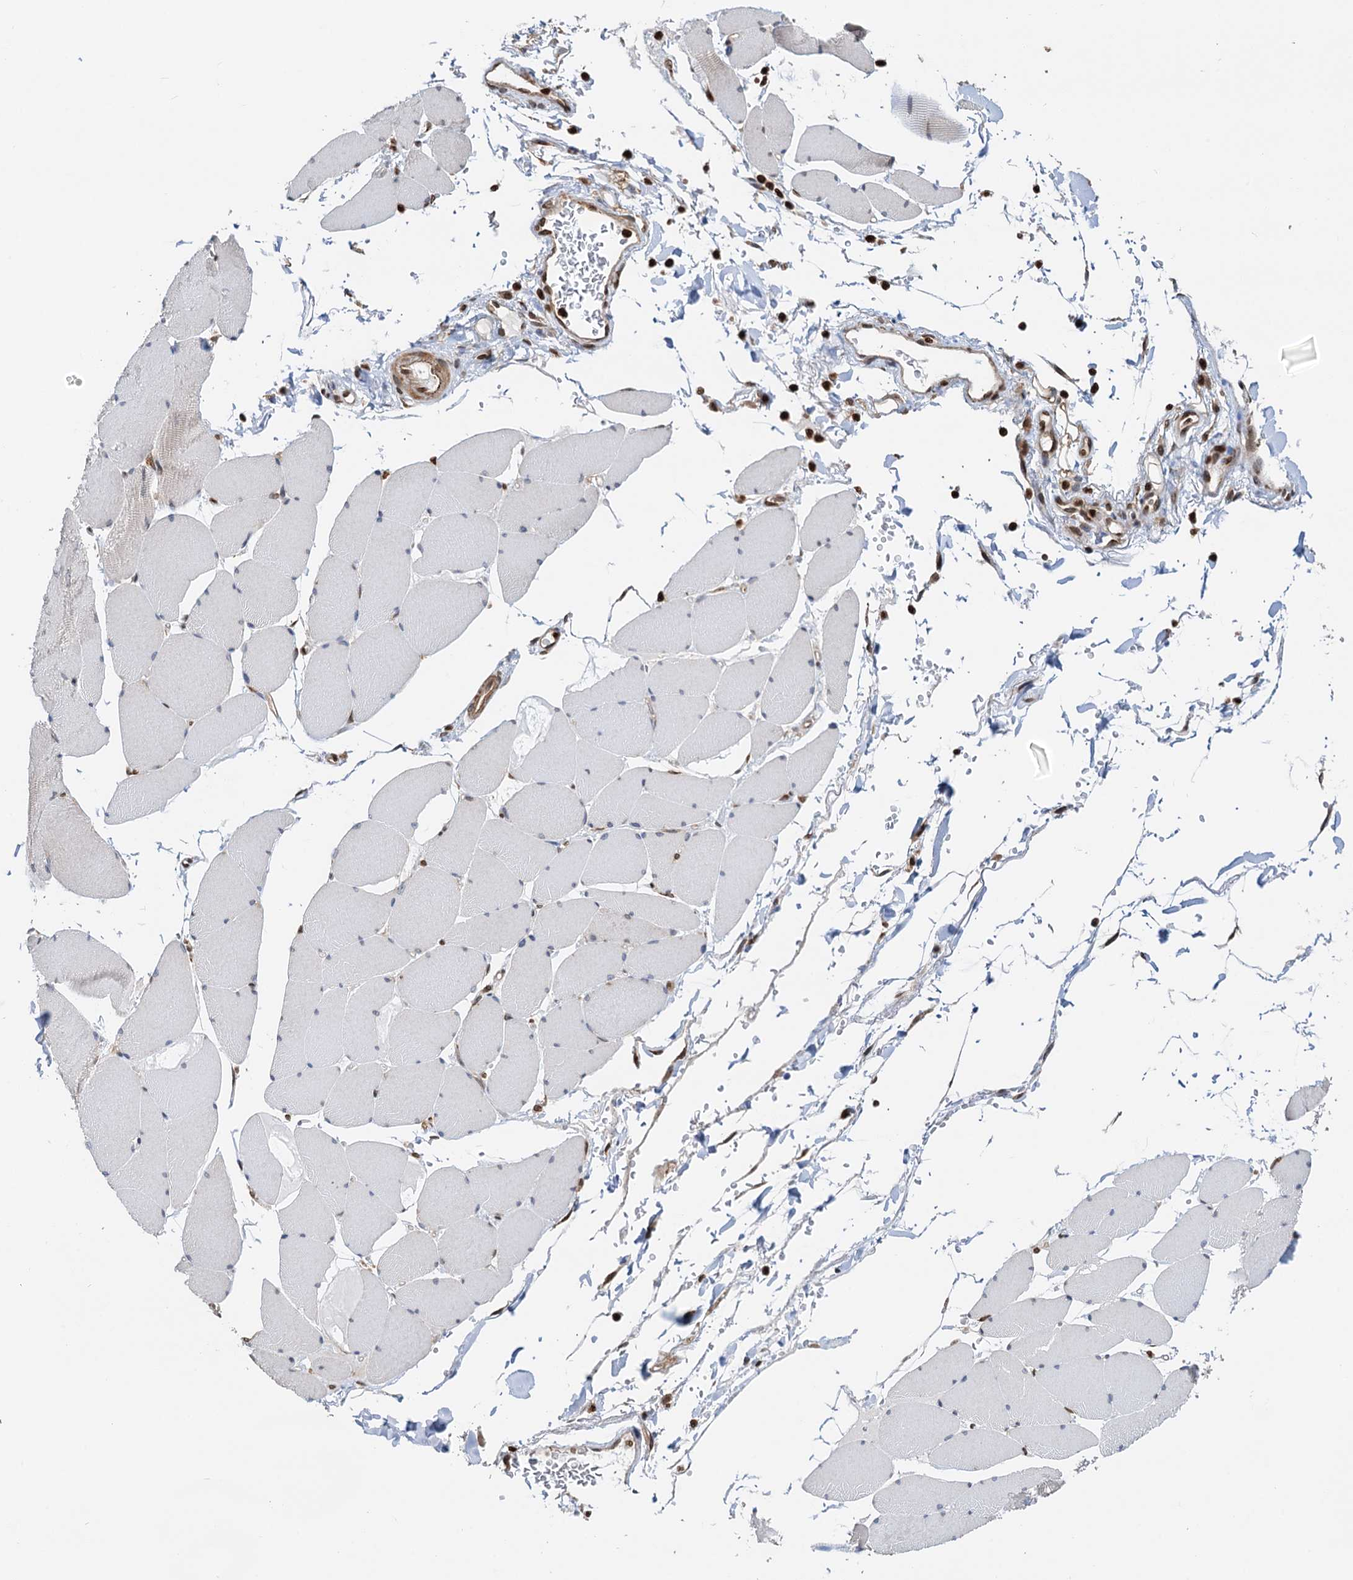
{"staining": {"intensity": "moderate", "quantity": "<25%", "location": "nuclear"}, "tissue": "skeletal muscle", "cell_type": "Myocytes", "image_type": "normal", "snomed": [{"axis": "morphology", "description": "Normal tissue, NOS"}, {"axis": "topography", "description": "Skeletal muscle"}, {"axis": "topography", "description": "Head-Neck"}], "caption": "A photomicrograph of skeletal muscle stained for a protein reveals moderate nuclear brown staining in myocytes. (DAB (3,3'-diaminobenzidine) IHC with brightfield microscopy, high magnification).", "gene": "ZC3H13", "patient": {"sex": "male", "age": 66}}